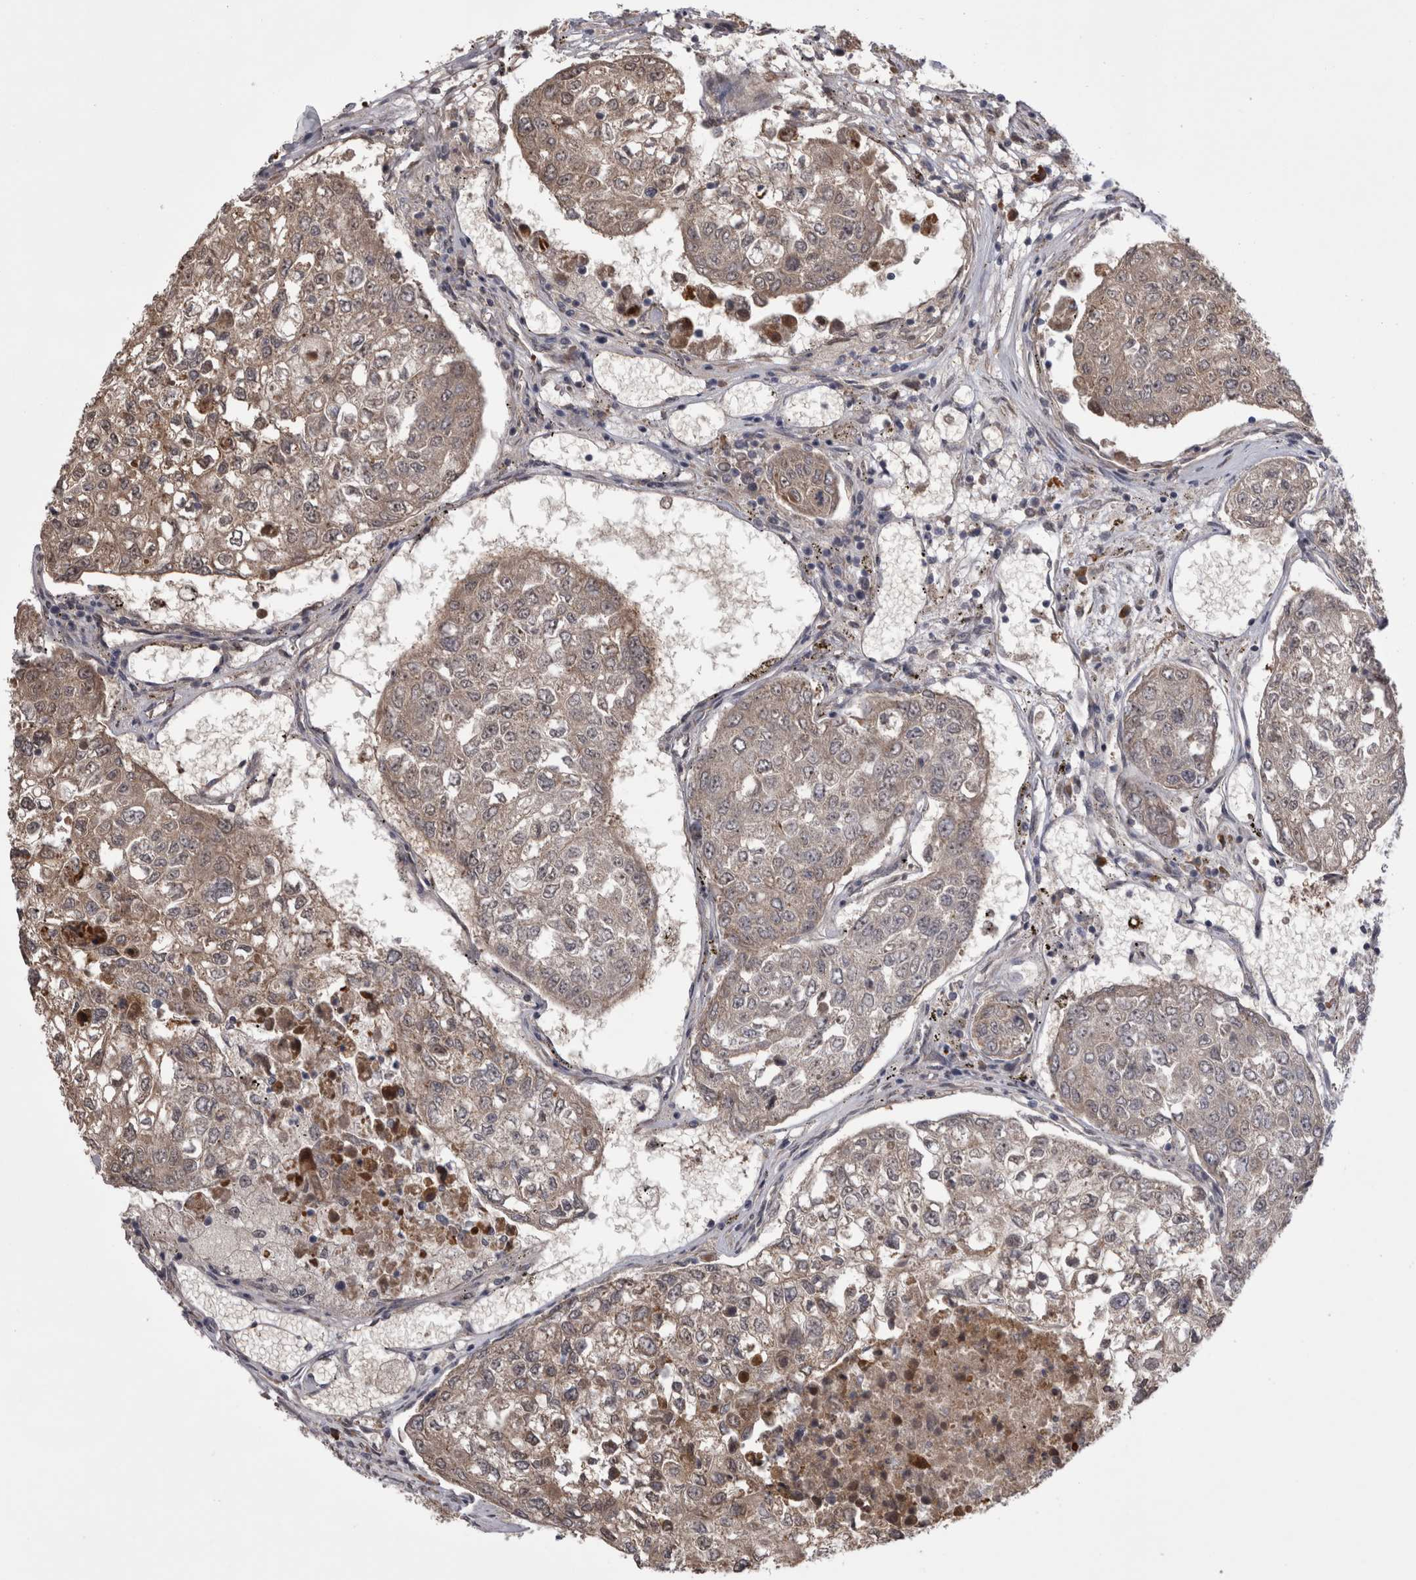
{"staining": {"intensity": "weak", "quantity": ">75%", "location": "cytoplasmic/membranous"}, "tissue": "urothelial cancer", "cell_type": "Tumor cells", "image_type": "cancer", "snomed": [{"axis": "morphology", "description": "Urothelial carcinoma, High grade"}, {"axis": "topography", "description": "Lymph node"}, {"axis": "topography", "description": "Urinary bladder"}], "caption": "Urothelial carcinoma (high-grade) was stained to show a protein in brown. There is low levels of weak cytoplasmic/membranous expression in about >75% of tumor cells. The staining was performed using DAB (3,3'-diaminobenzidine), with brown indicating positive protein expression. Nuclei are stained blue with hematoxylin.", "gene": "CHIC2", "patient": {"sex": "male", "age": 51}}